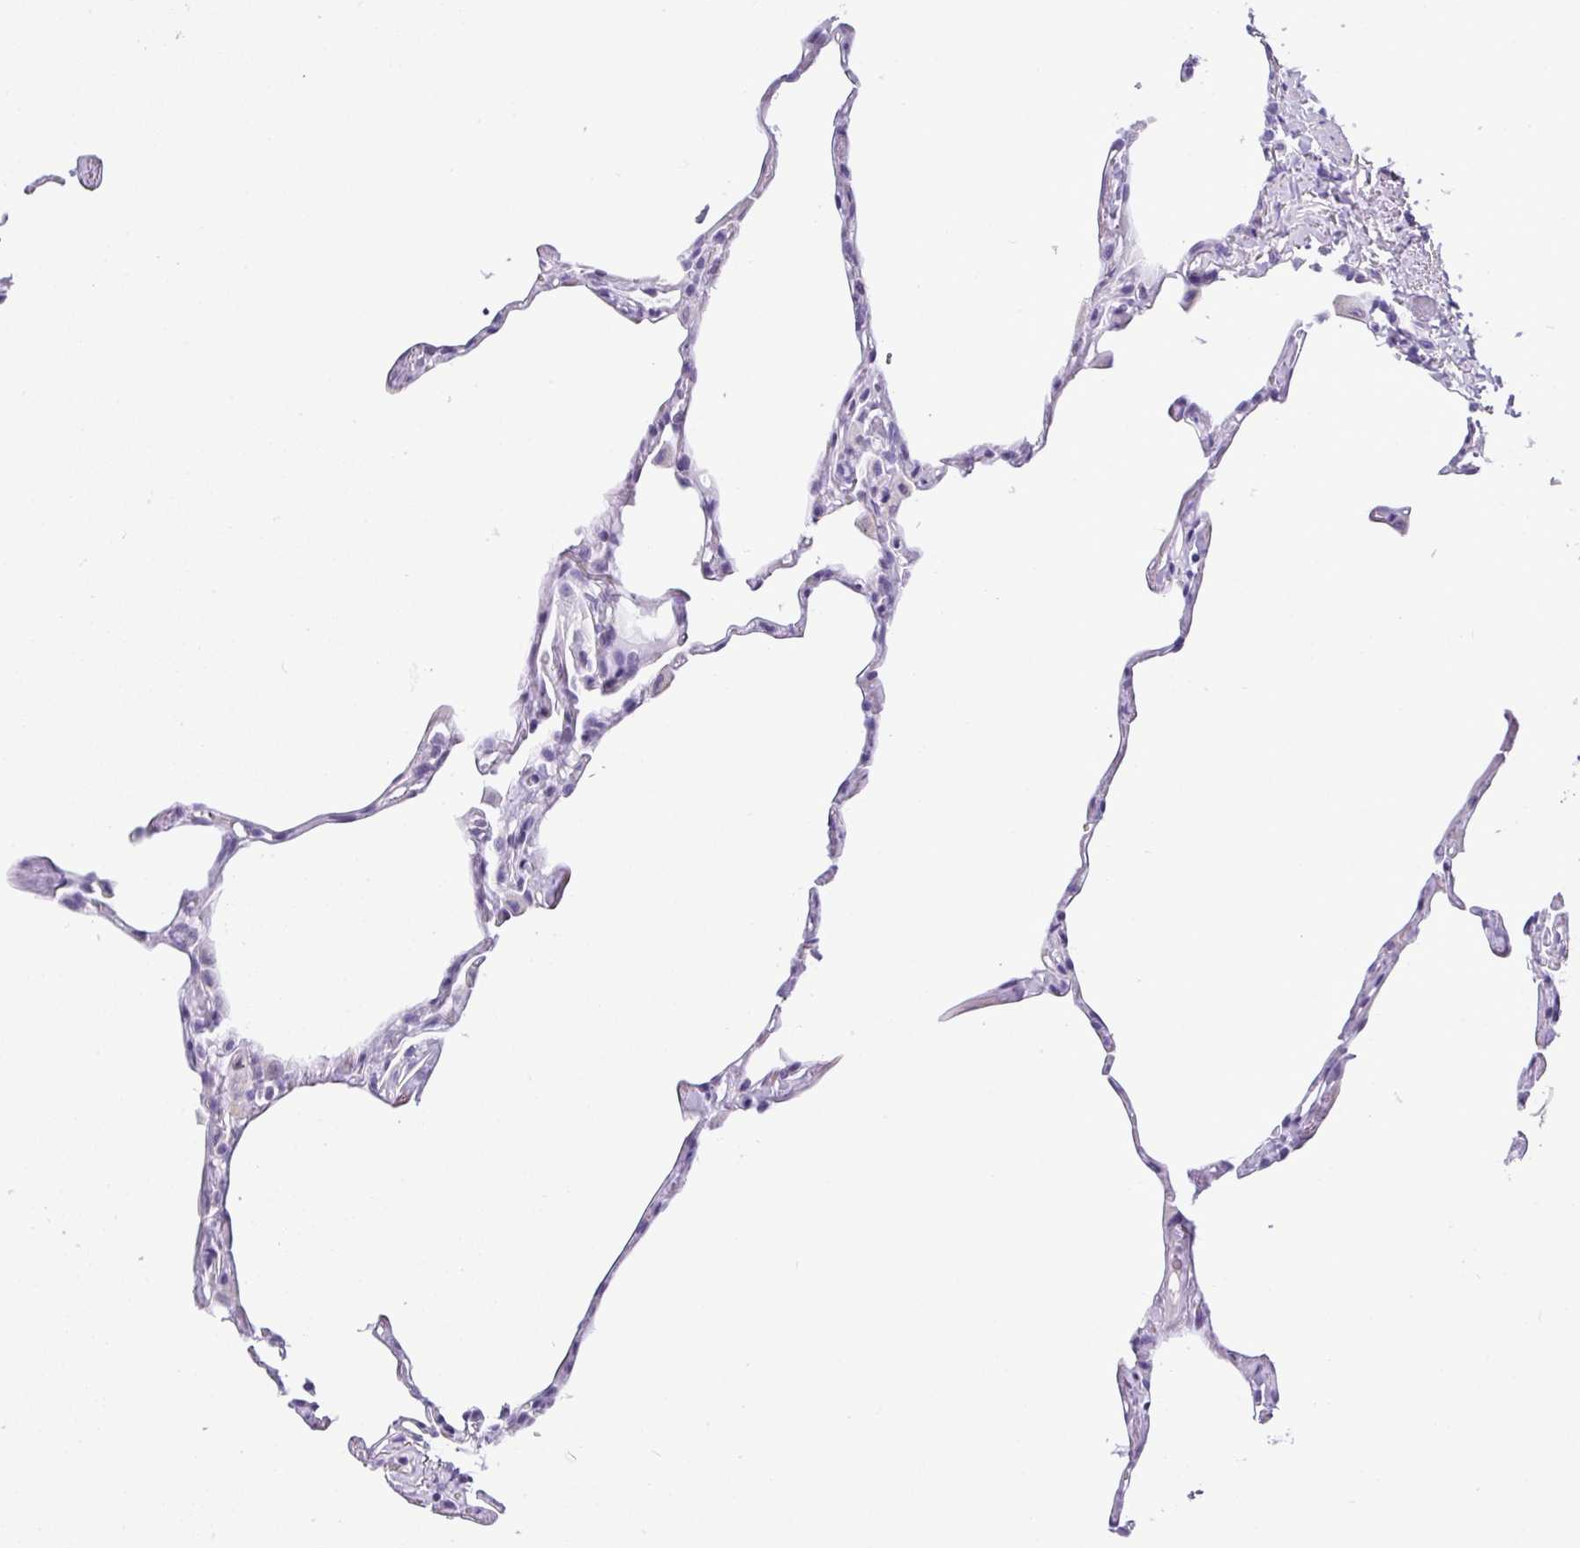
{"staining": {"intensity": "negative", "quantity": "none", "location": "none"}, "tissue": "lung", "cell_type": "Alveolar cells", "image_type": "normal", "snomed": [{"axis": "morphology", "description": "Normal tissue, NOS"}, {"axis": "topography", "description": "Lung"}], "caption": "A high-resolution micrograph shows immunohistochemistry staining of normal lung, which shows no significant staining in alveolar cells.", "gene": "MUC21", "patient": {"sex": "male", "age": 65}}